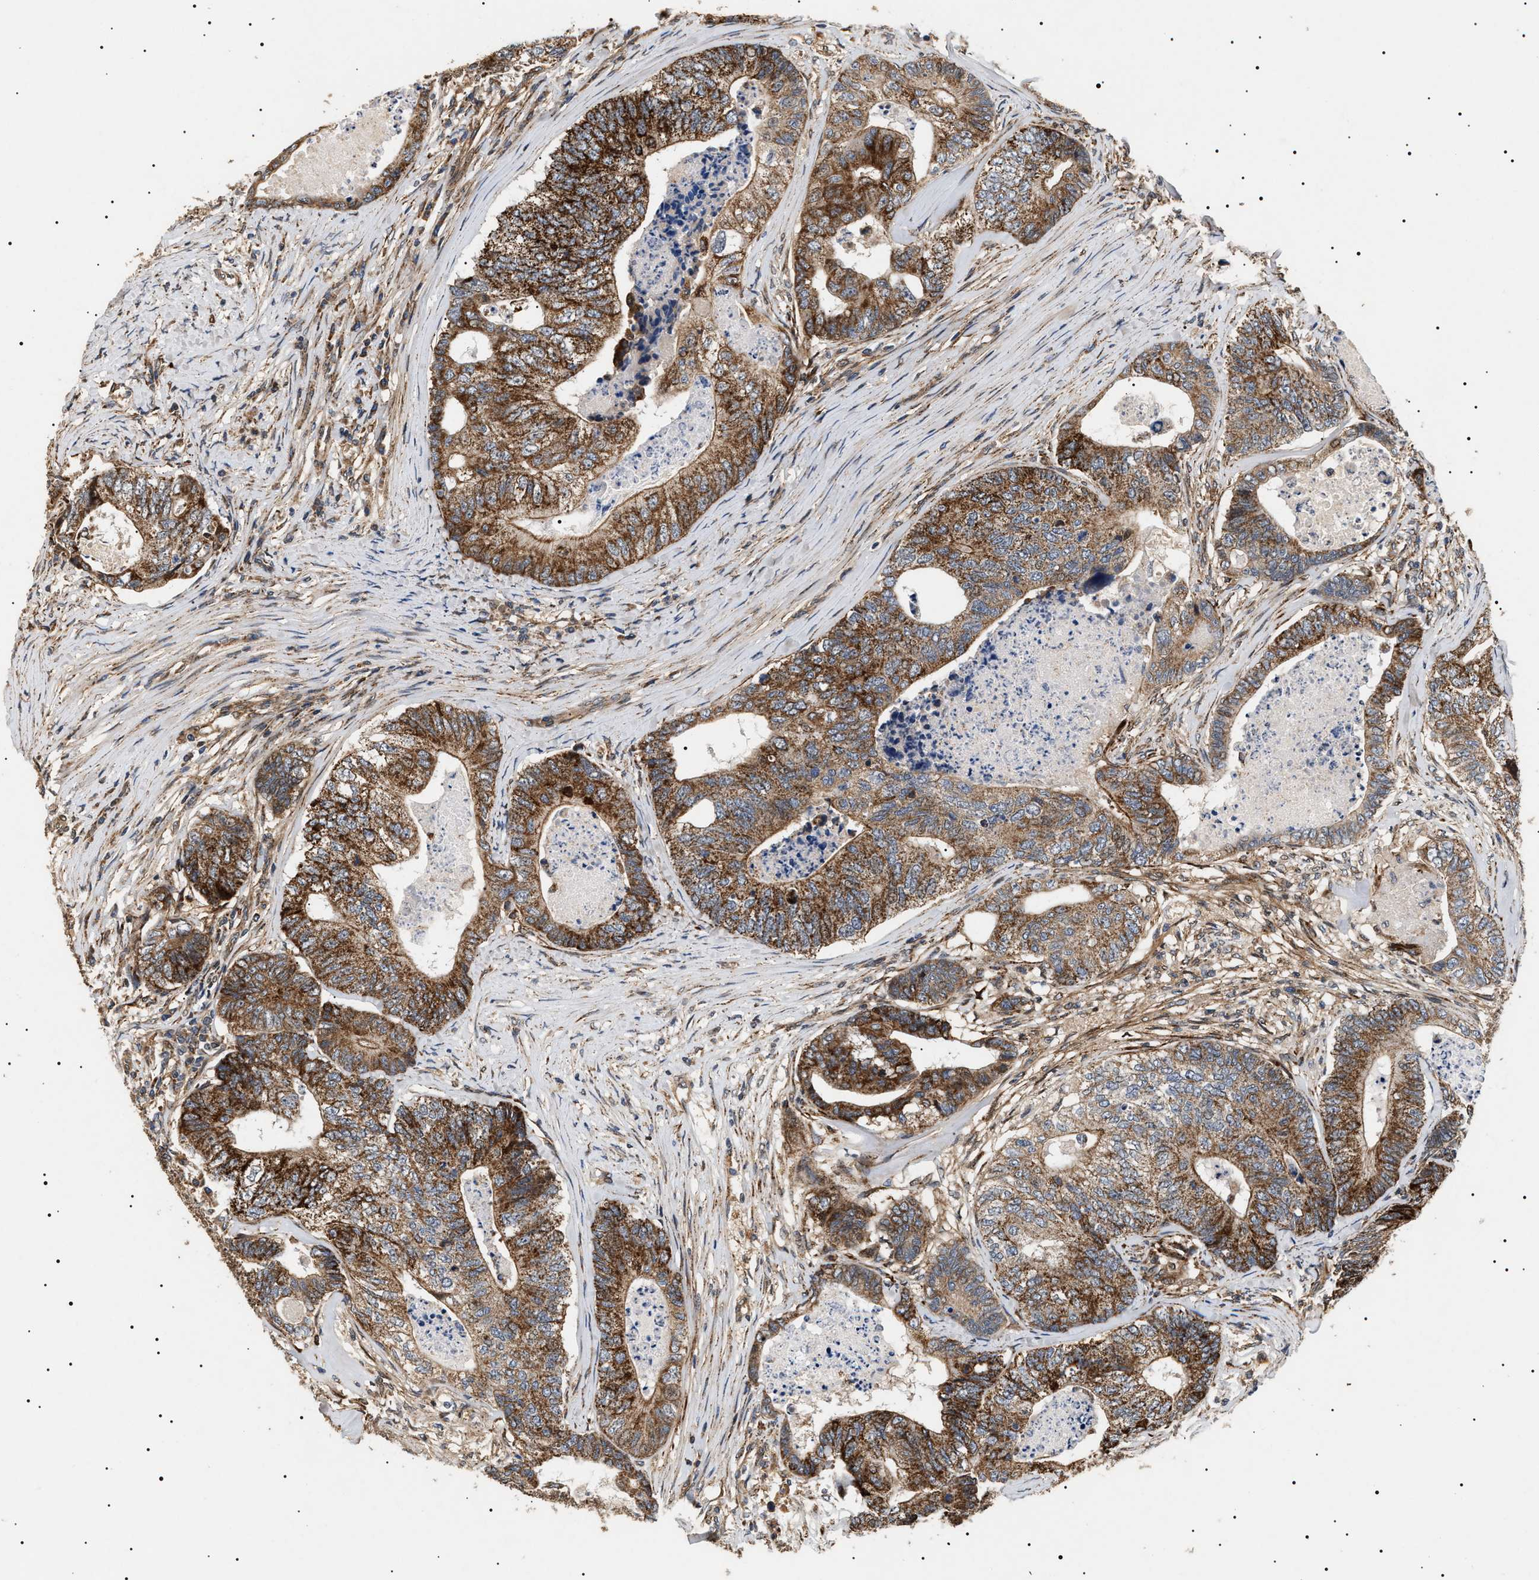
{"staining": {"intensity": "strong", "quantity": ">75%", "location": "cytoplasmic/membranous"}, "tissue": "colorectal cancer", "cell_type": "Tumor cells", "image_type": "cancer", "snomed": [{"axis": "morphology", "description": "Adenocarcinoma, NOS"}, {"axis": "topography", "description": "Colon"}], "caption": "A high amount of strong cytoplasmic/membranous positivity is identified in about >75% of tumor cells in adenocarcinoma (colorectal) tissue. Nuclei are stained in blue.", "gene": "ZBTB26", "patient": {"sex": "female", "age": 67}}